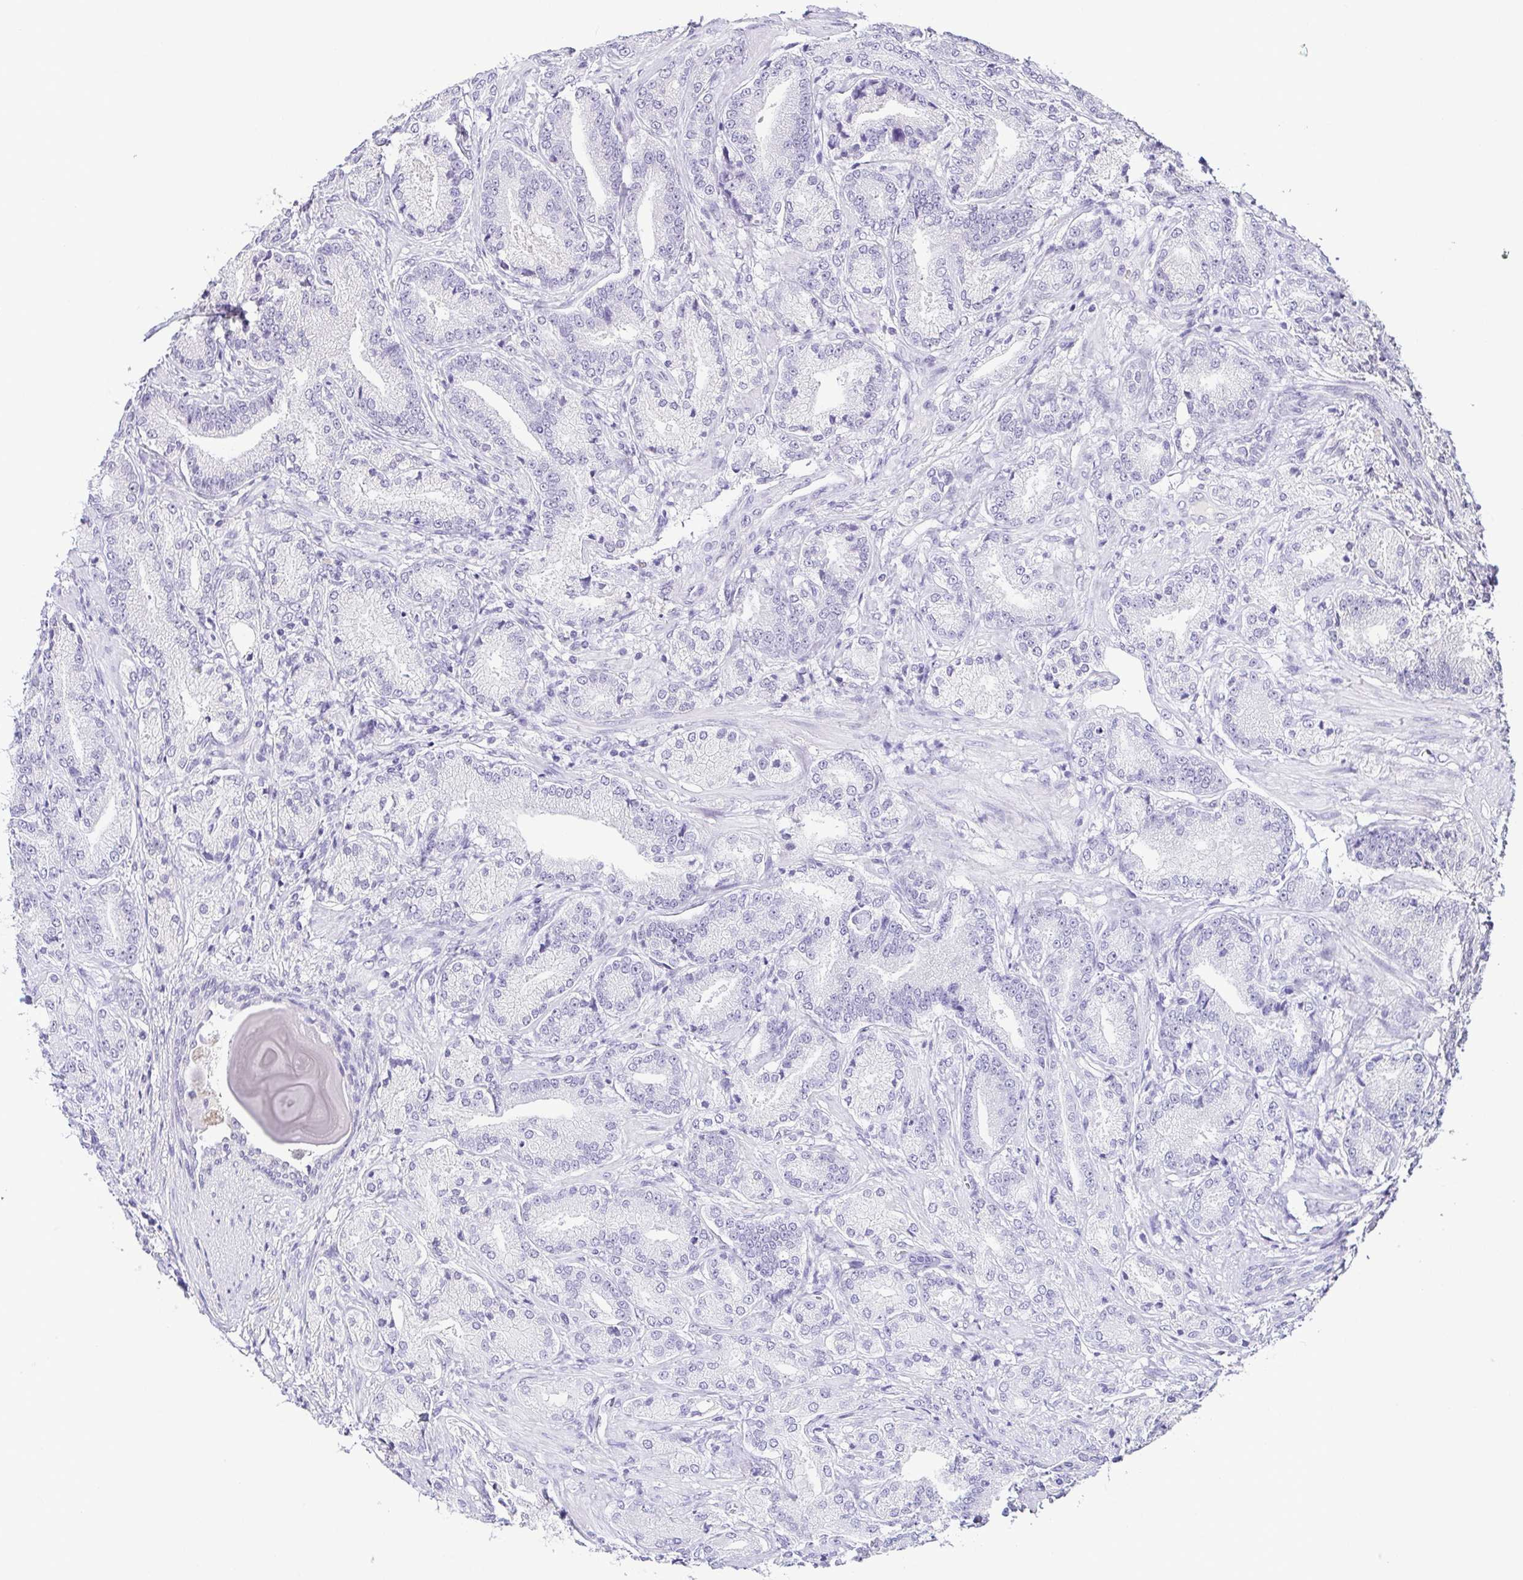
{"staining": {"intensity": "negative", "quantity": "none", "location": "none"}, "tissue": "prostate cancer", "cell_type": "Tumor cells", "image_type": "cancer", "snomed": [{"axis": "morphology", "description": "Adenocarcinoma, High grade"}, {"axis": "topography", "description": "Prostate and seminal vesicle, NOS"}], "caption": "Prostate cancer was stained to show a protein in brown. There is no significant expression in tumor cells.", "gene": "TCF3", "patient": {"sex": "male", "age": 61}}